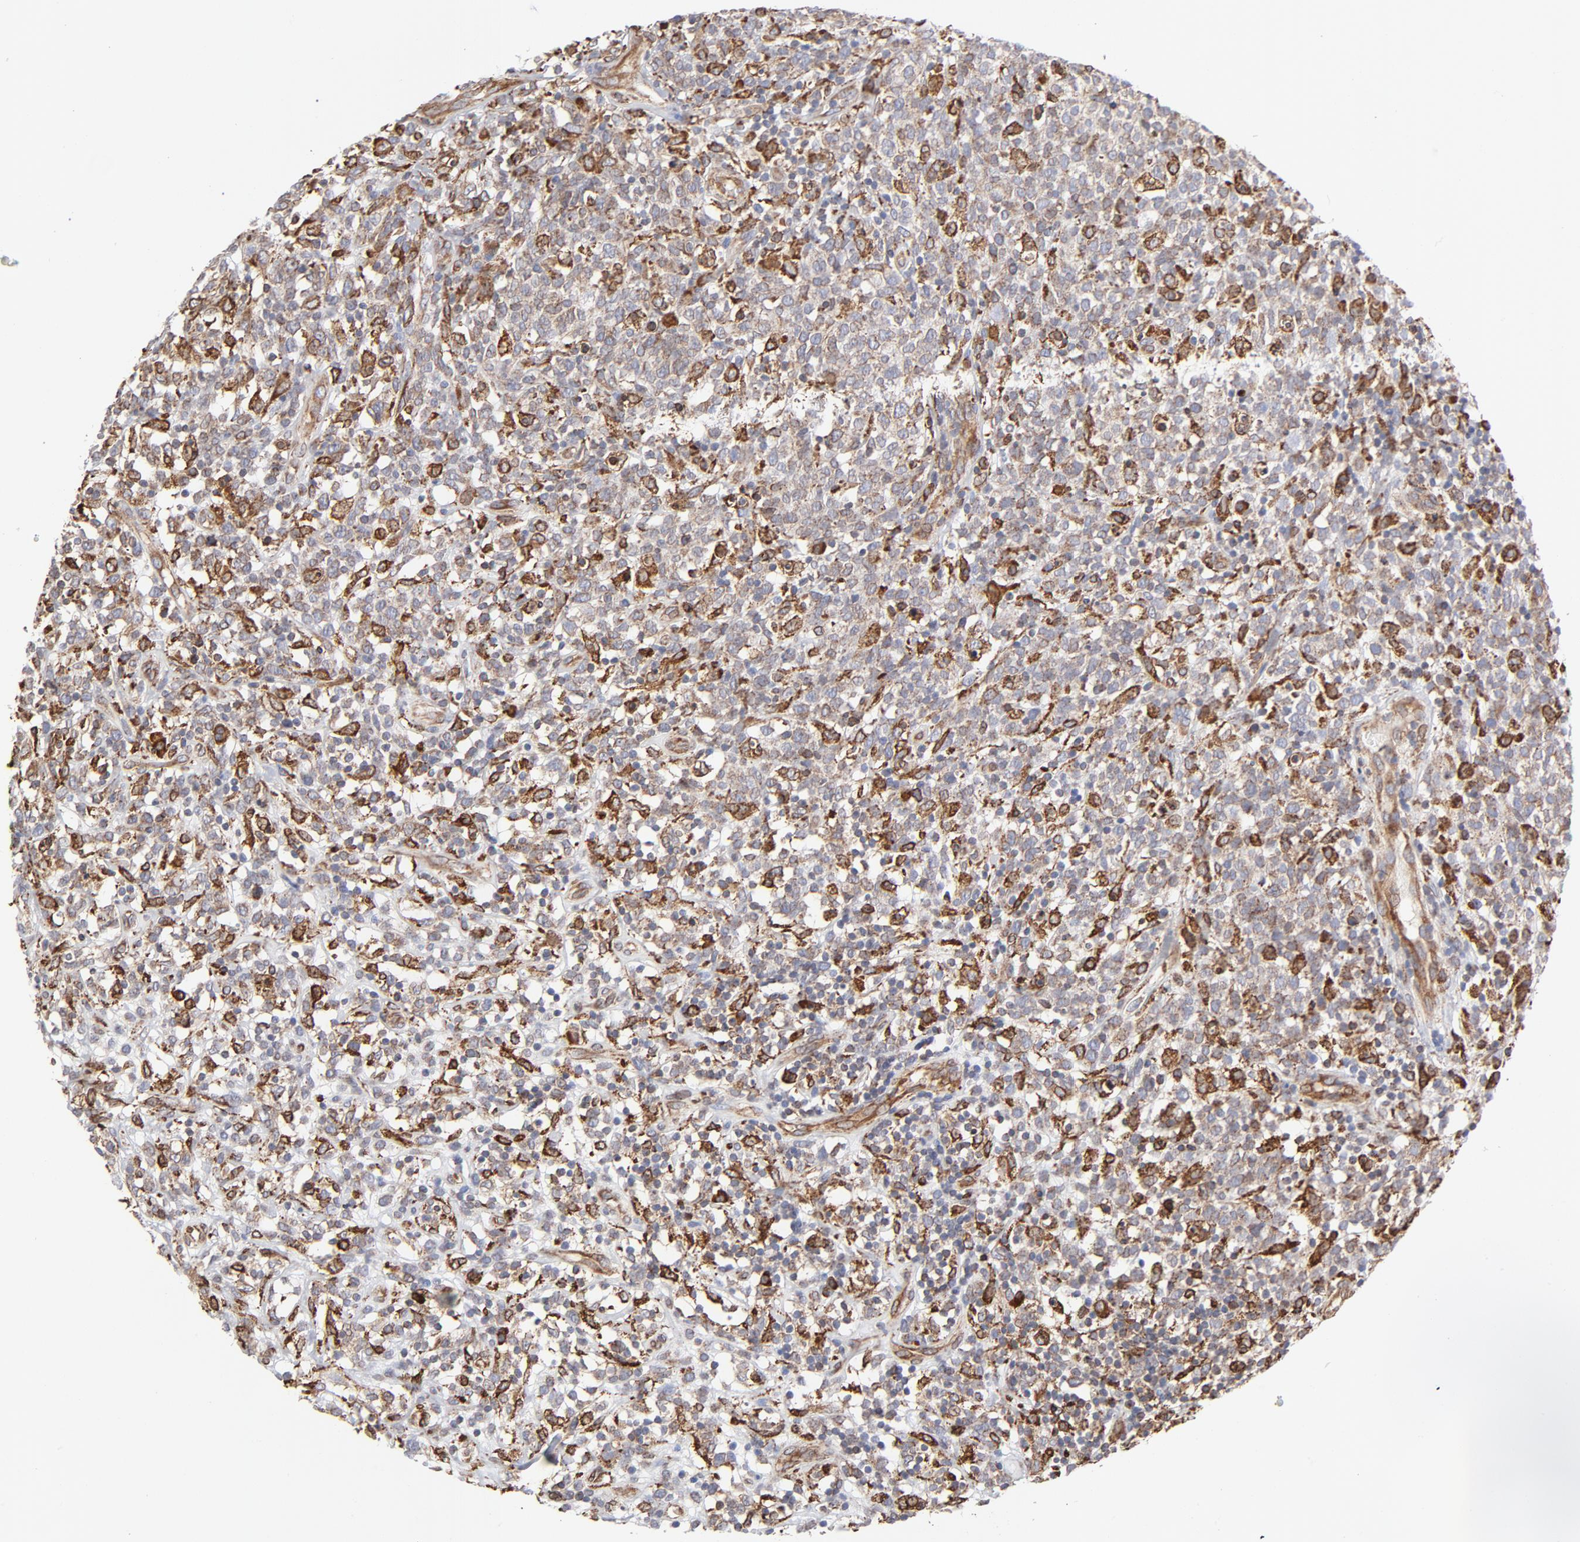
{"staining": {"intensity": "strong", "quantity": "25%-75%", "location": "cytoplasmic/membranous"}, "tissue": "lymphoma", "cell_type": "Tumor cells", "image_type": "cancer", "snomed": [{"axis": "morphology", "description": "Malignant lymphoma, non-Hodgkin's type, High grade"}, {"axis": "topography", "description": "Lymph node"}], "caption": "Protein expression analysis of human malignant lymphoma, non-Hodgkin's type (high-grade) reveals strong cytoplasmic/membranous staining in approximately 25%-75% of tumor cells. Immunohistochemistry stains the protein in brown and the nuclei are stained blue.", "gene": "CANX", "patient": {"sex": "female", "age": 73}}